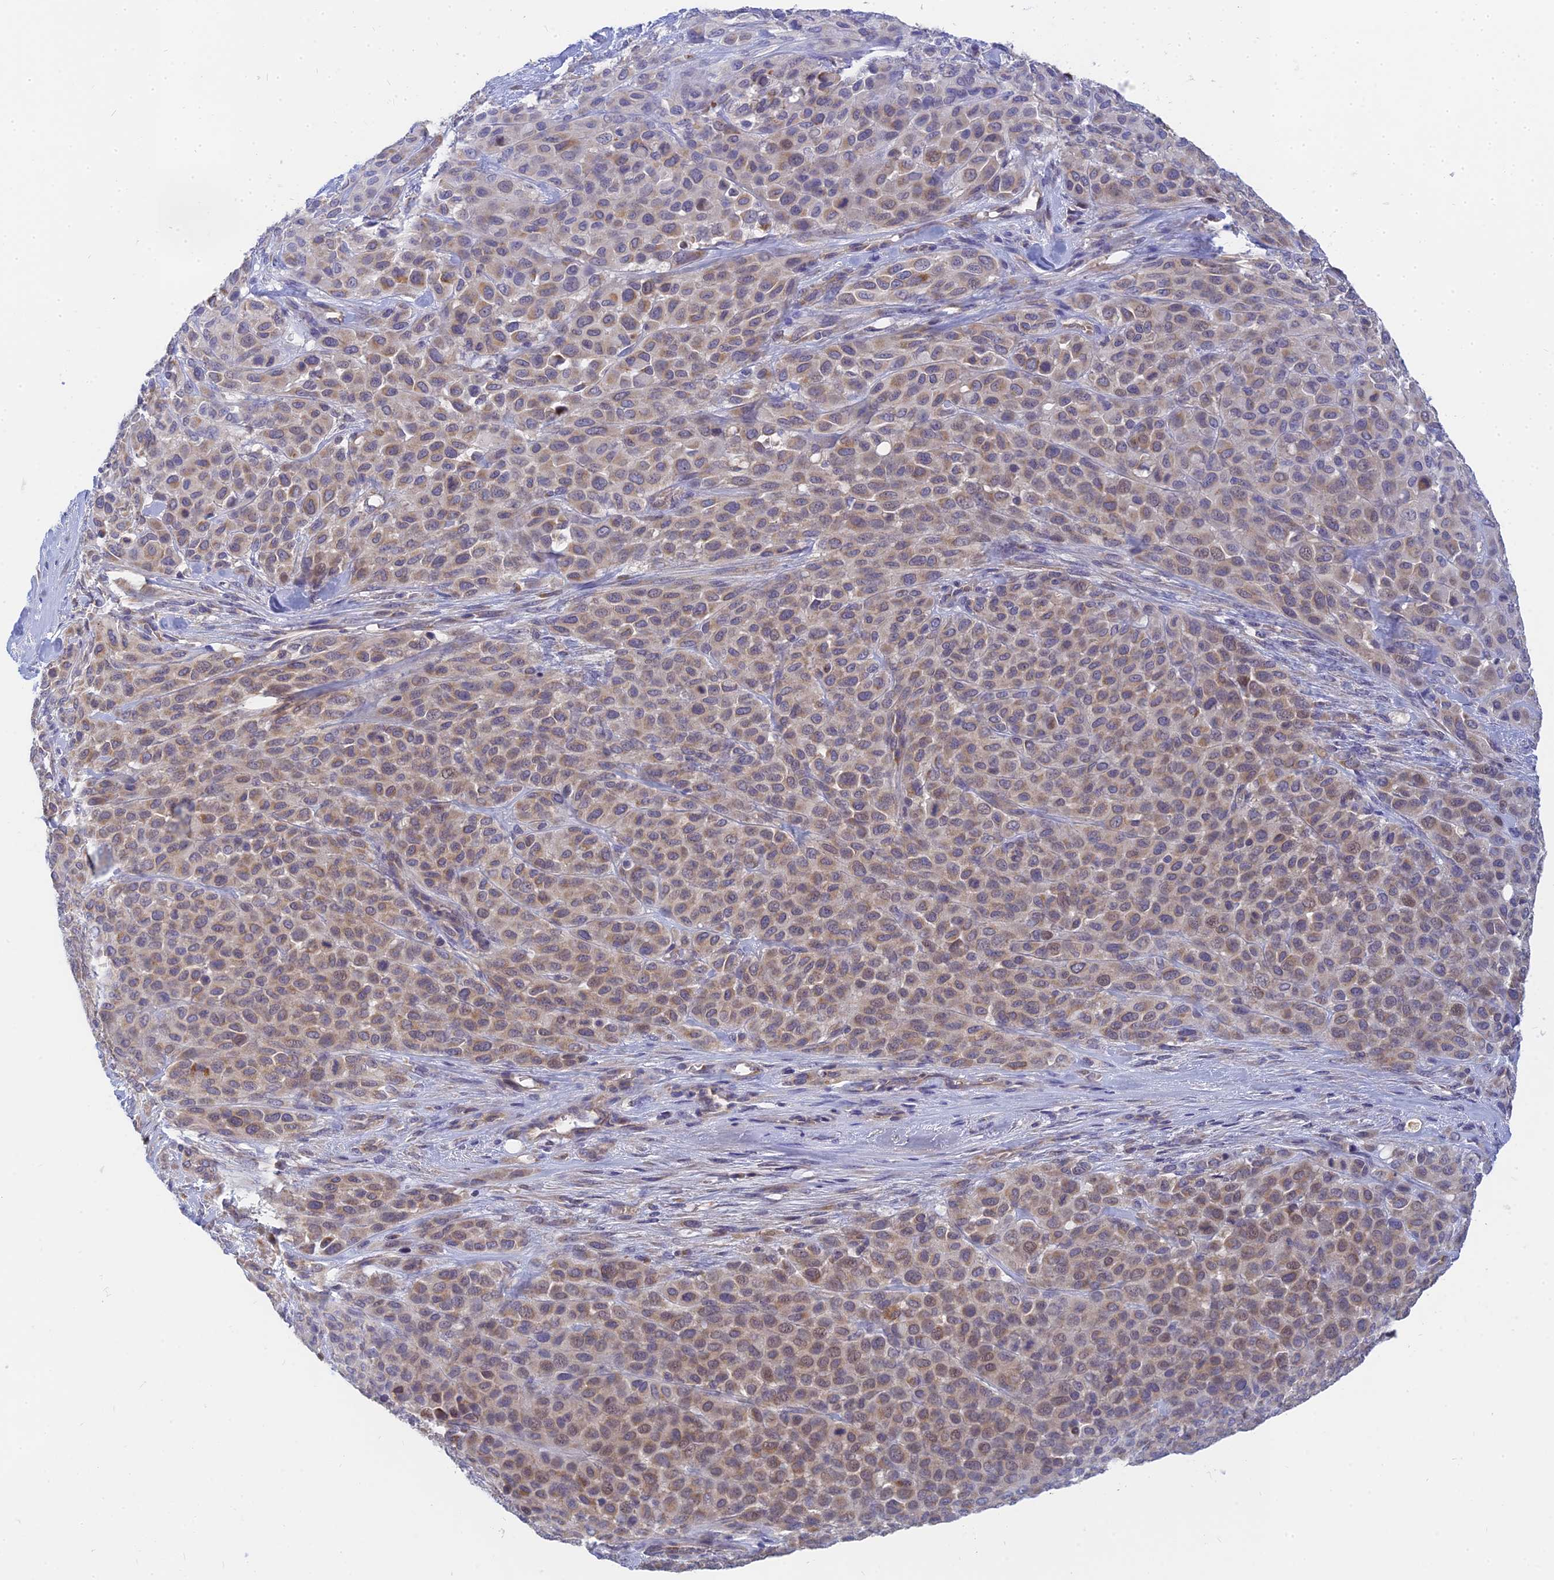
{"staining": {"intensity": "moderate", "quantity": ">75%", "location": "cytoplasmic/membranous,nuclear"}, "tissue": "melanoma", "cell_type": "Tumor cells", "image_type": "cancer", "snomed": [{"axis": "morphology", "description": "Malignant melanoma, Metastatic site"}, {"axis": "topography", "description": "Skin"}], "caption": "Melanoma tissue shows moderate cytoplasmic/membranous and nuclear positivity in approximately >75% of tumor cells, visualized by immunohistochemistry.", "gene": "MRPL15", "patient": {"sex": "female", "age": 81}}